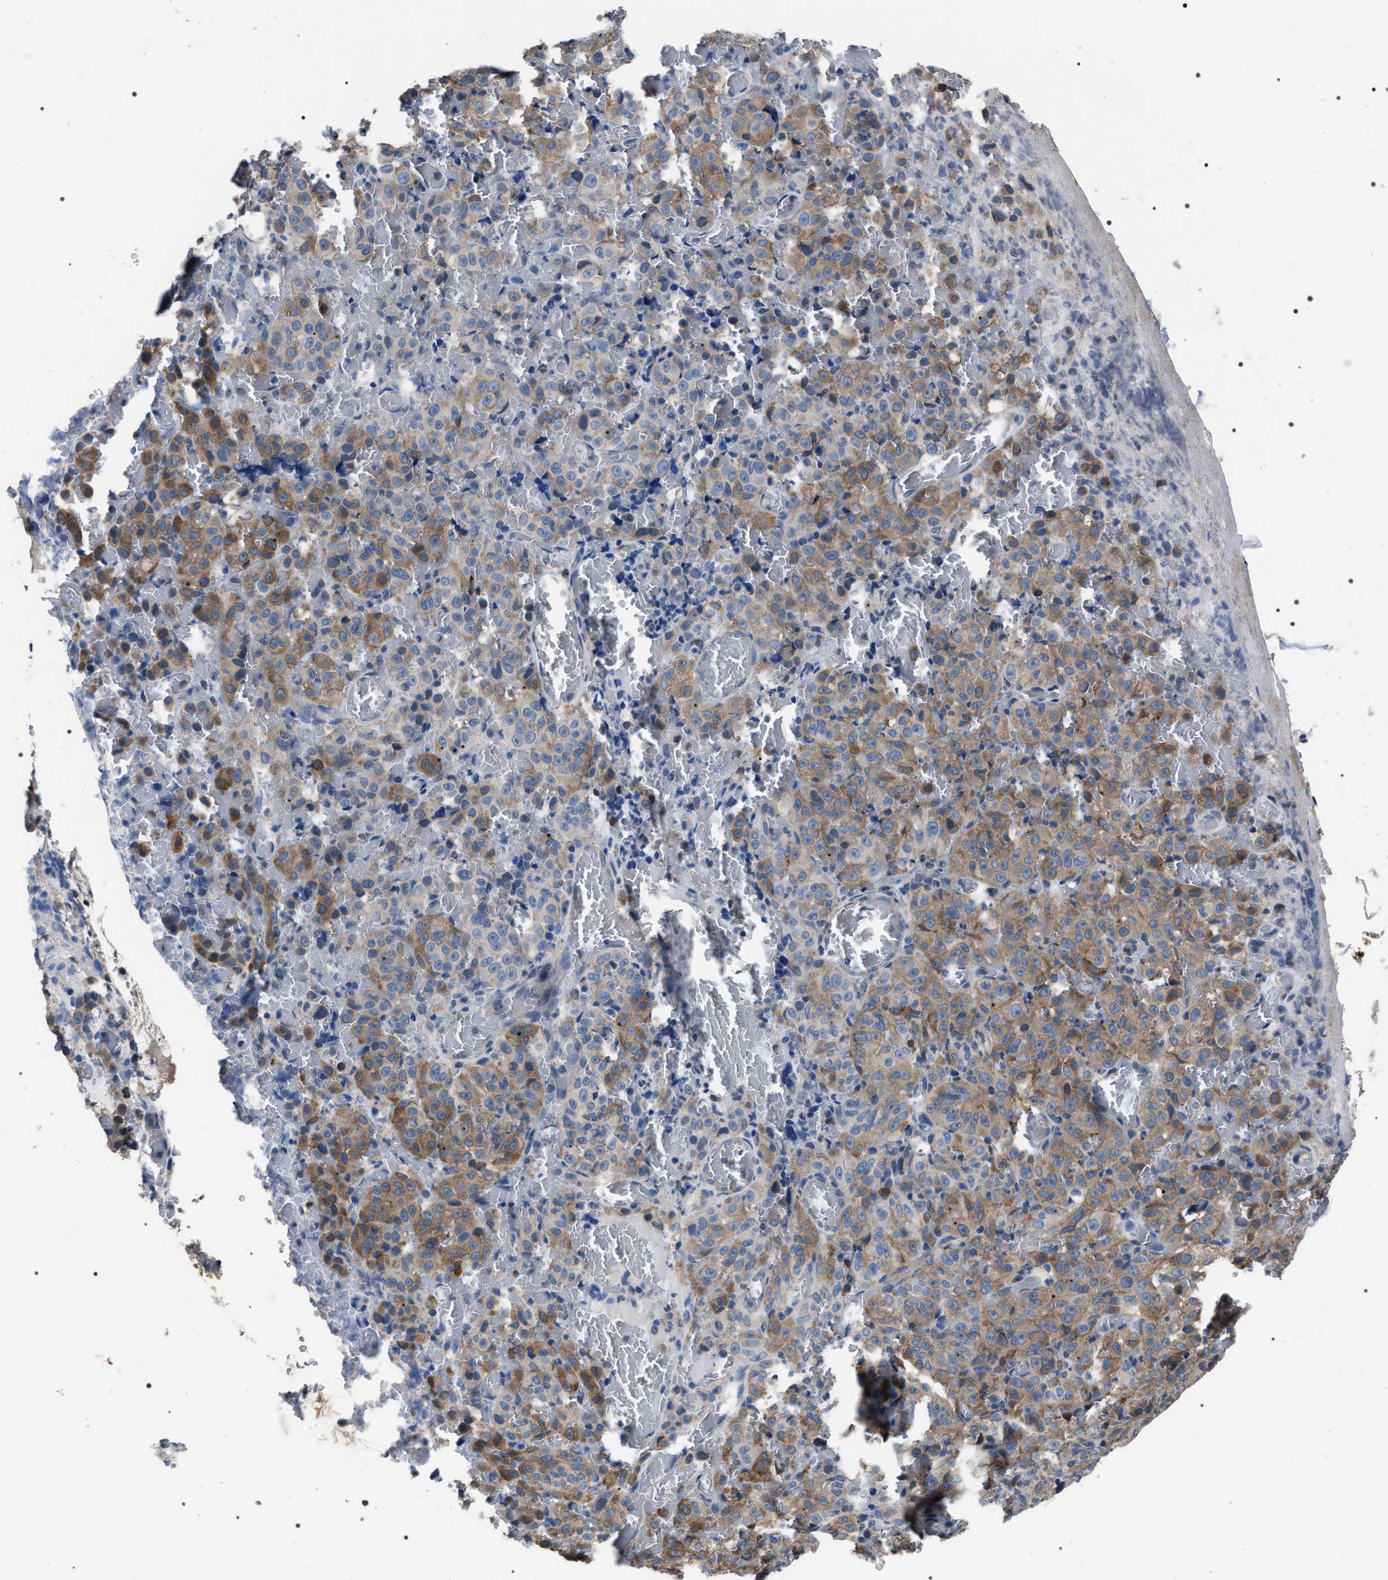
{"staining": {"intensity": "moderate", "quantity": ">75%", "location": "cytoplasmic/membranous"}, "tissue": "melanoma", "cell_type": "Tumor cells", "image_type": "cancer", "snomed": [{"axis": "morphology", "description": "Malignant melanoma, NOS"}, {"axis": "topography", "description": "Rectum"}], "caption": "An image showing moderate cytoplasmic/membranous positivity in approximately >75% of tumor cells in melanoma, as visualized by brown immunohistochemical staining.", "gene": "TRIM54", "patient": {"sex": "female", "age": 81}}